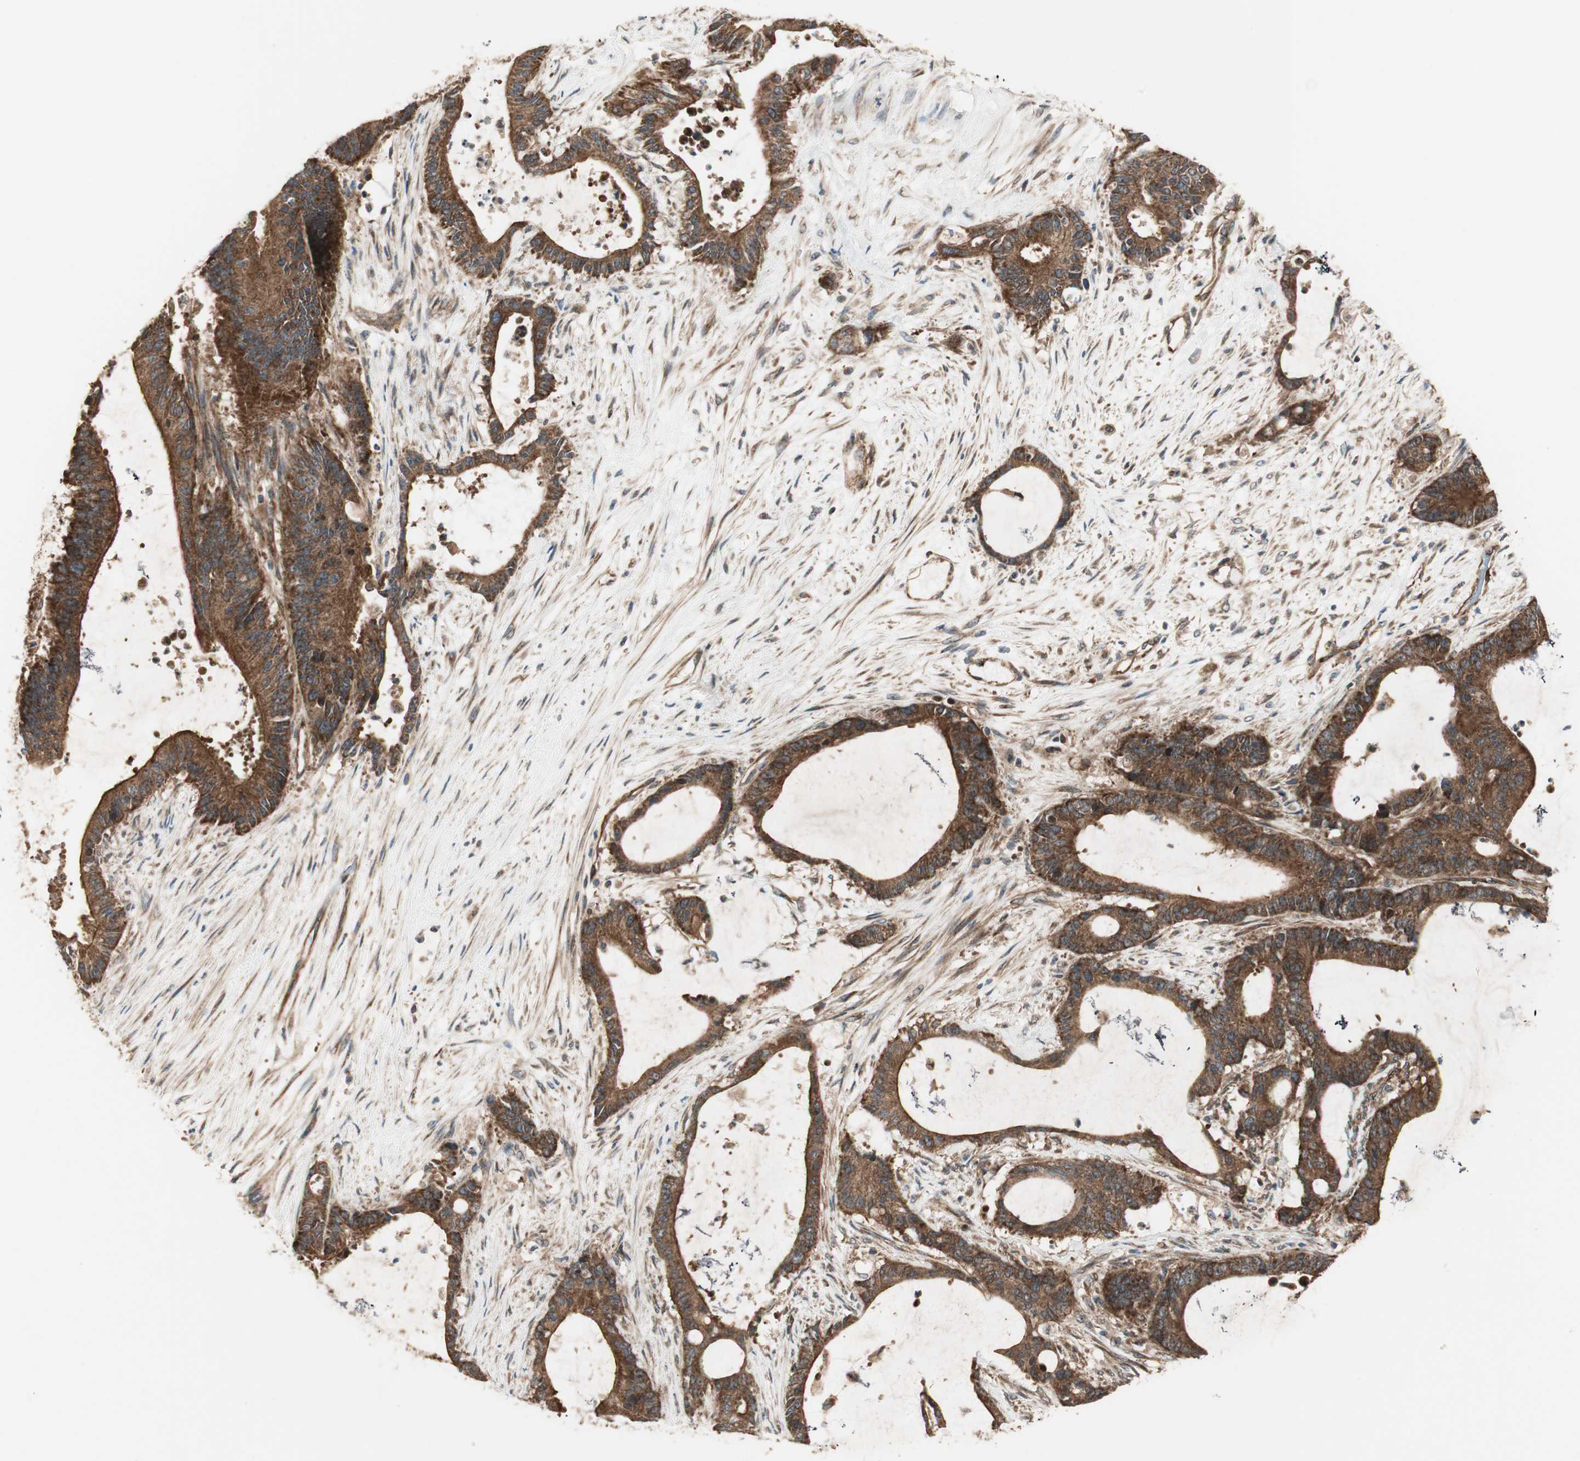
{"staining": {"intensity": "strong", "quantity": ">75%", "location": "cytoplasmic/membranous"}, "tissue": "liver cancer", "cell_type": "Tumor cells", "image_type": "cancer", "snomed": [{"axis": "morphology", "description": "Cholangiocarcinoma"}, {"axis": "topography", "description": "Liver"}], "caption": "A photomicrograph of human cholangiocarcinoma (liver) stained for a protein exhibits strong cytoplasmic/membranous brown staining in tumor cells.", "gene": "CTTNBP2NL", "patient": {"sex": "female", "age": 73}}